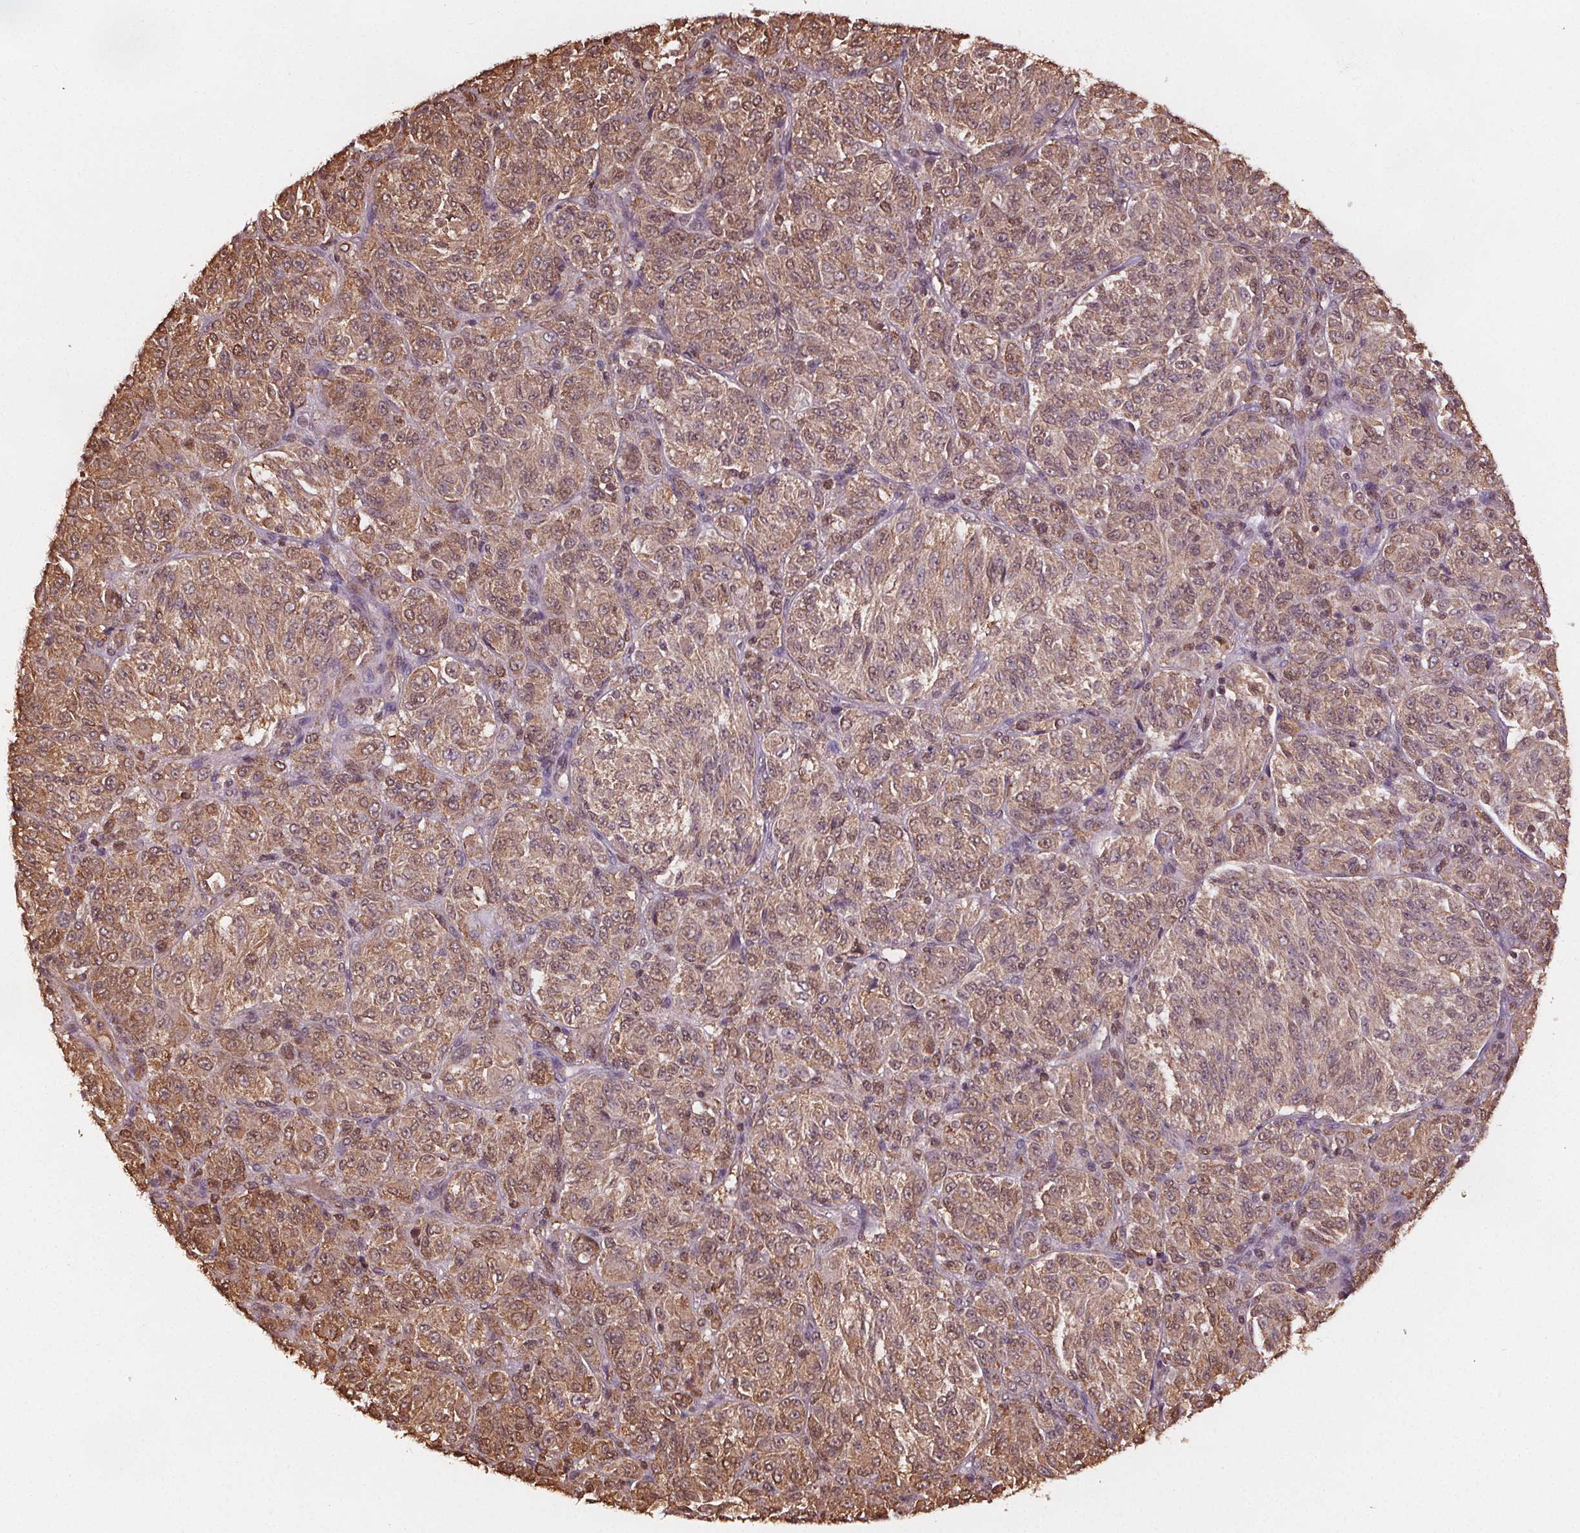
{"staining": {"intensity": "moderate", "quantity": ">75%", "location": "cytoplasmic/membranous,nuclear"}, "tissue": "melanoma", "cell_type": "Tumor cells", "image_type": "cancer", "snomed": [{"axis": "morphology", "description": "Malignant melanoma, Metastatic site"}, {"axis": "topography", "description": "Brain"}], "caption": "Tumor cells exhibit medium levels of moderate cytoplasmic/membranous and nuclear expression in approximately >75% of cells in melanoma.", "gene": "ENO1", "patient": {"sex": "female", "age": 56}}